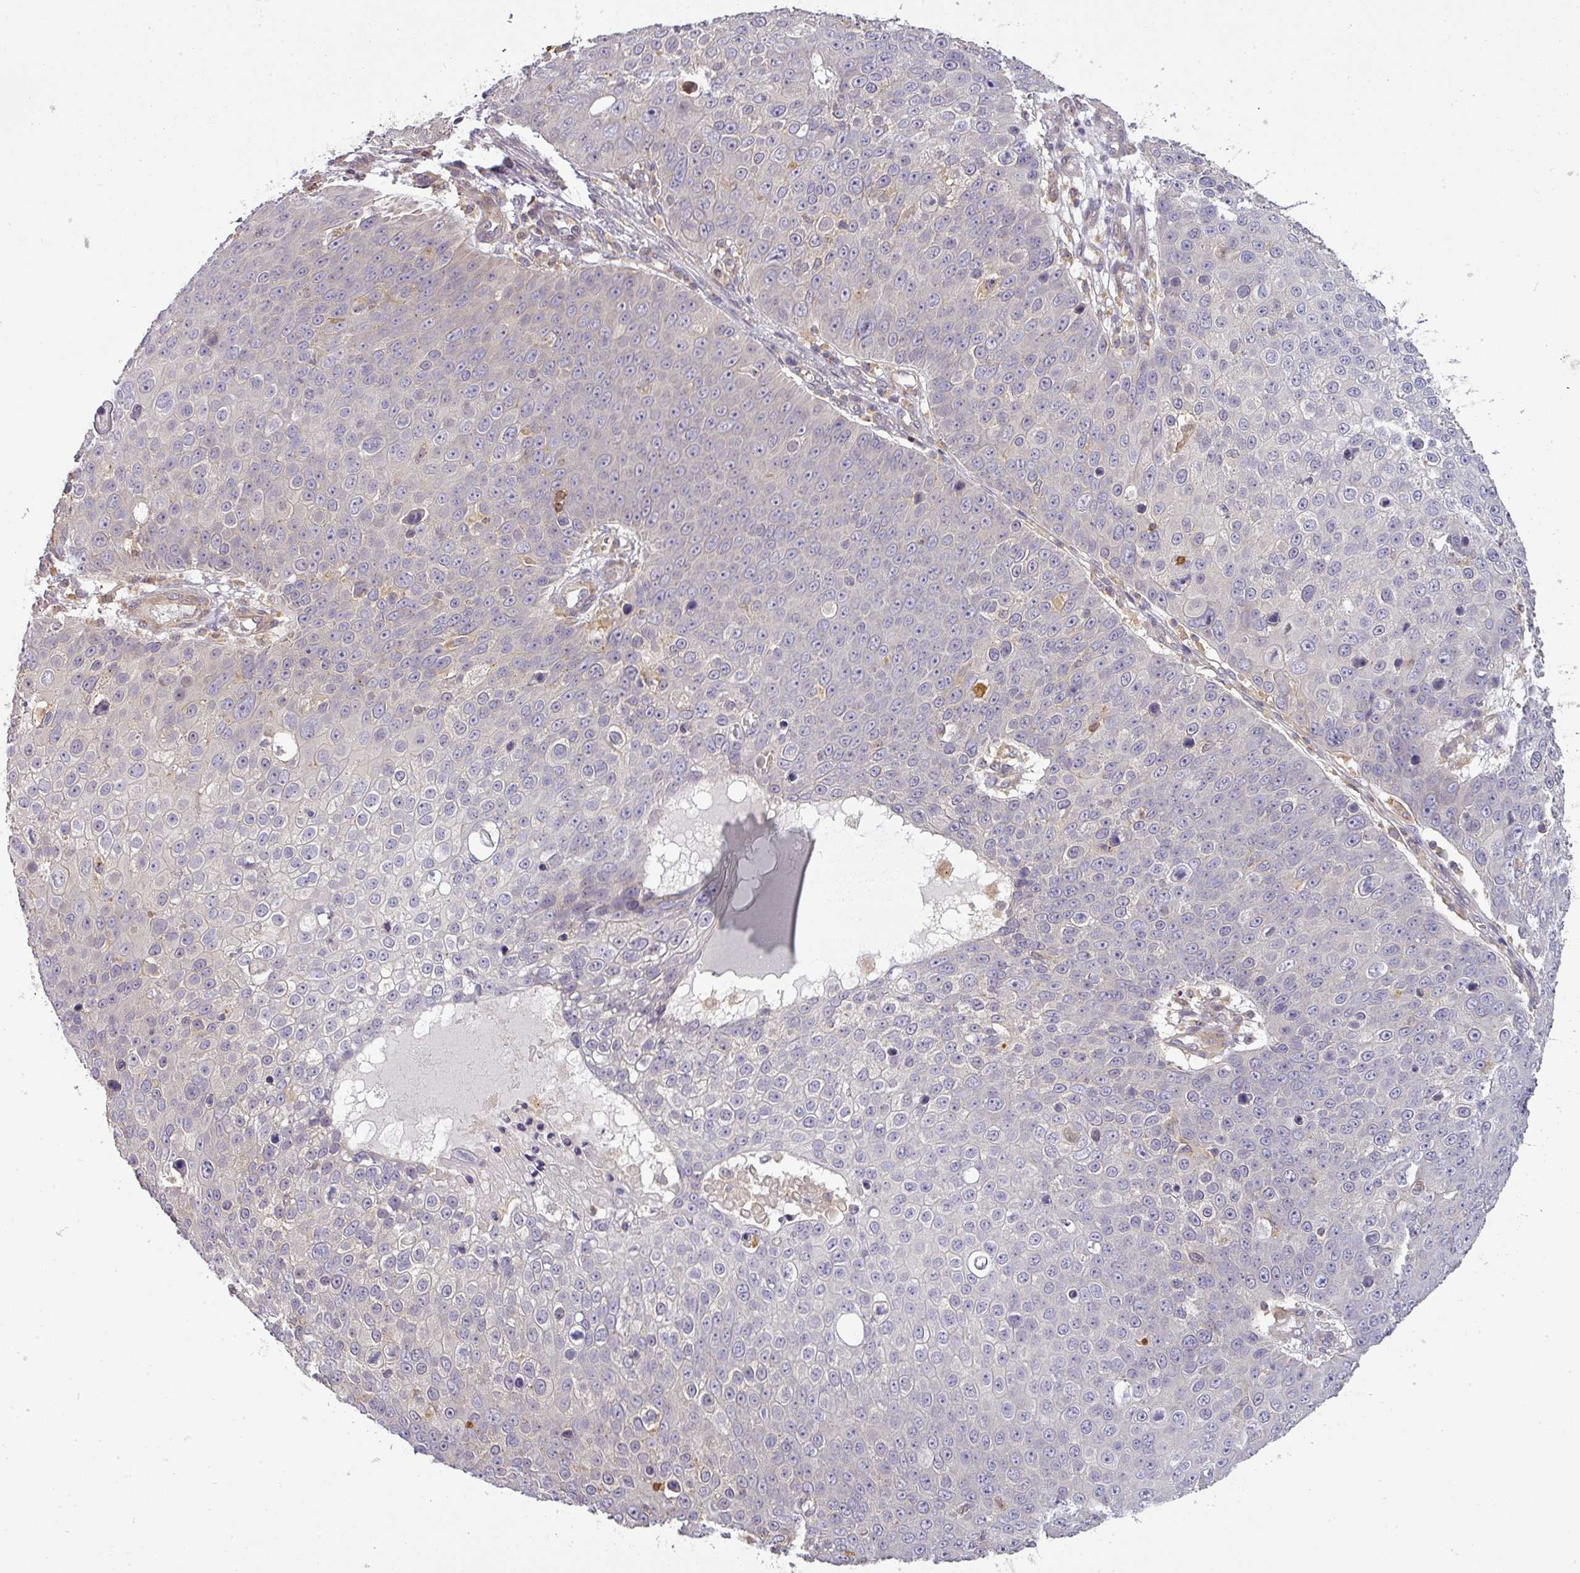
{"staining": {"intensity": "negative", "quantity": "none", "location": "none"}, "tissue": "skin cancer", "cell_type": "Tumor cells", "image_type": "cancer", "snomed": [{"axis": "morphology", "description": "Squamous cell carcinoma, NOS"}, {"axis": "topography", "description": "Skin"}], "caption": "Immunohistochemistry photomicrograph of neoplastic tissue: human squamous cell carcinoma (skin) stained with DAB (3,3'-diaminobenzidine) shows no significant protein staining in tumor cells. (DAB immunohistochemistry visualized using brightfield microscopy, high magnification).", "gene": "NIN", "patient": {"sex": "male", "age": 71}}